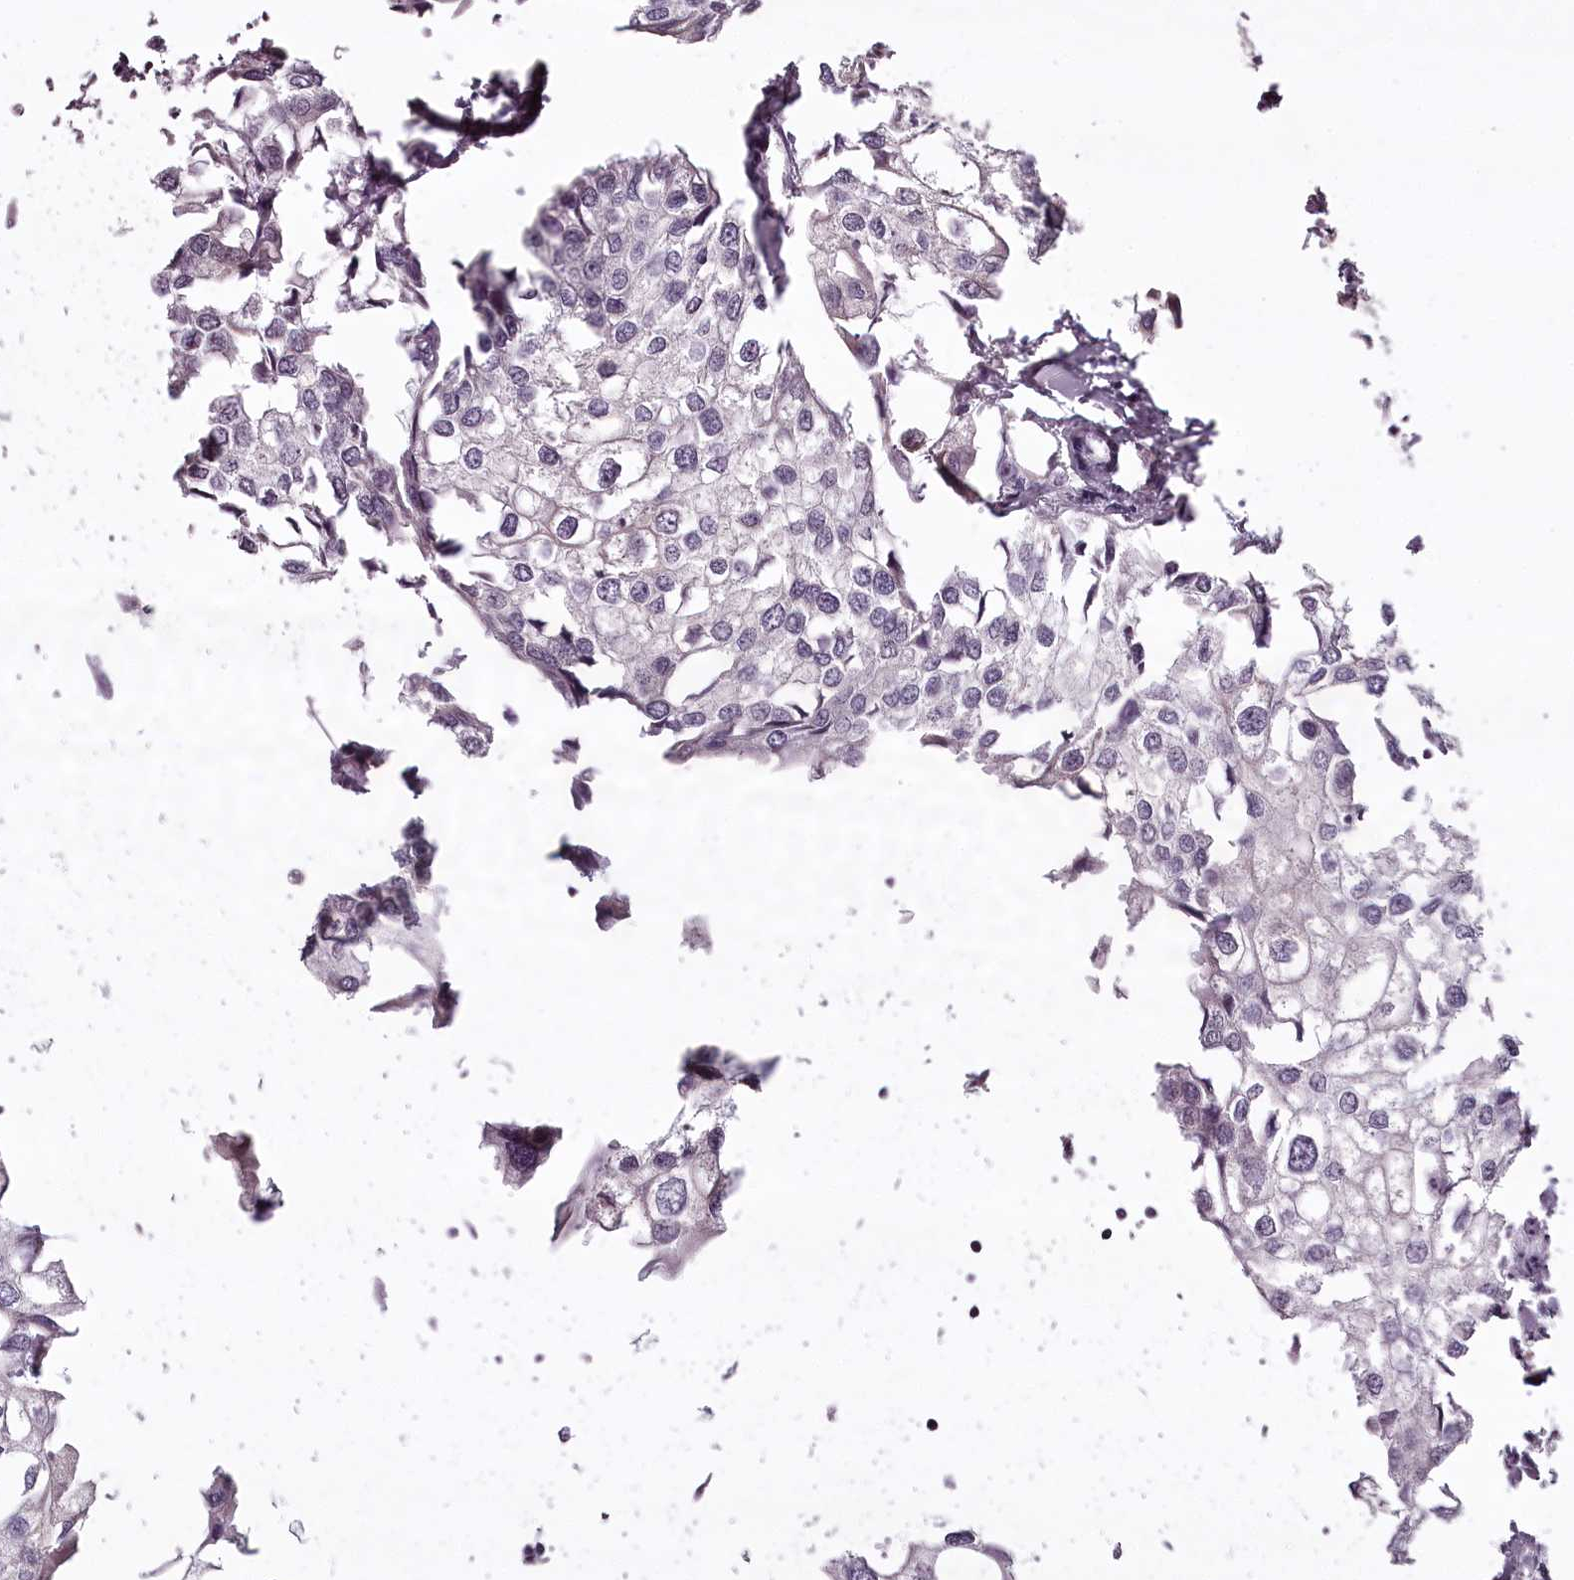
{"staining": {"intensity": "negative", "quantity": "none", "location": "none"}, "tissue": "urothelial cancer", "cell_type": "Tumor cells", "image_type": "cancer", "snomed": [{"axis": "morphology", "description": "Urothelial carcinoma, High grade"}, {"axis": "topography", "description": "Urinary bladder"}], "caption": "This is a micrograph of immunohistochemistry (IHC) staining of urothelial carcinoma (high-grade), which shows no positivity in tumor cells.", "gene": "CCDC92", "patient": {"sex": "male", "age": 64}}